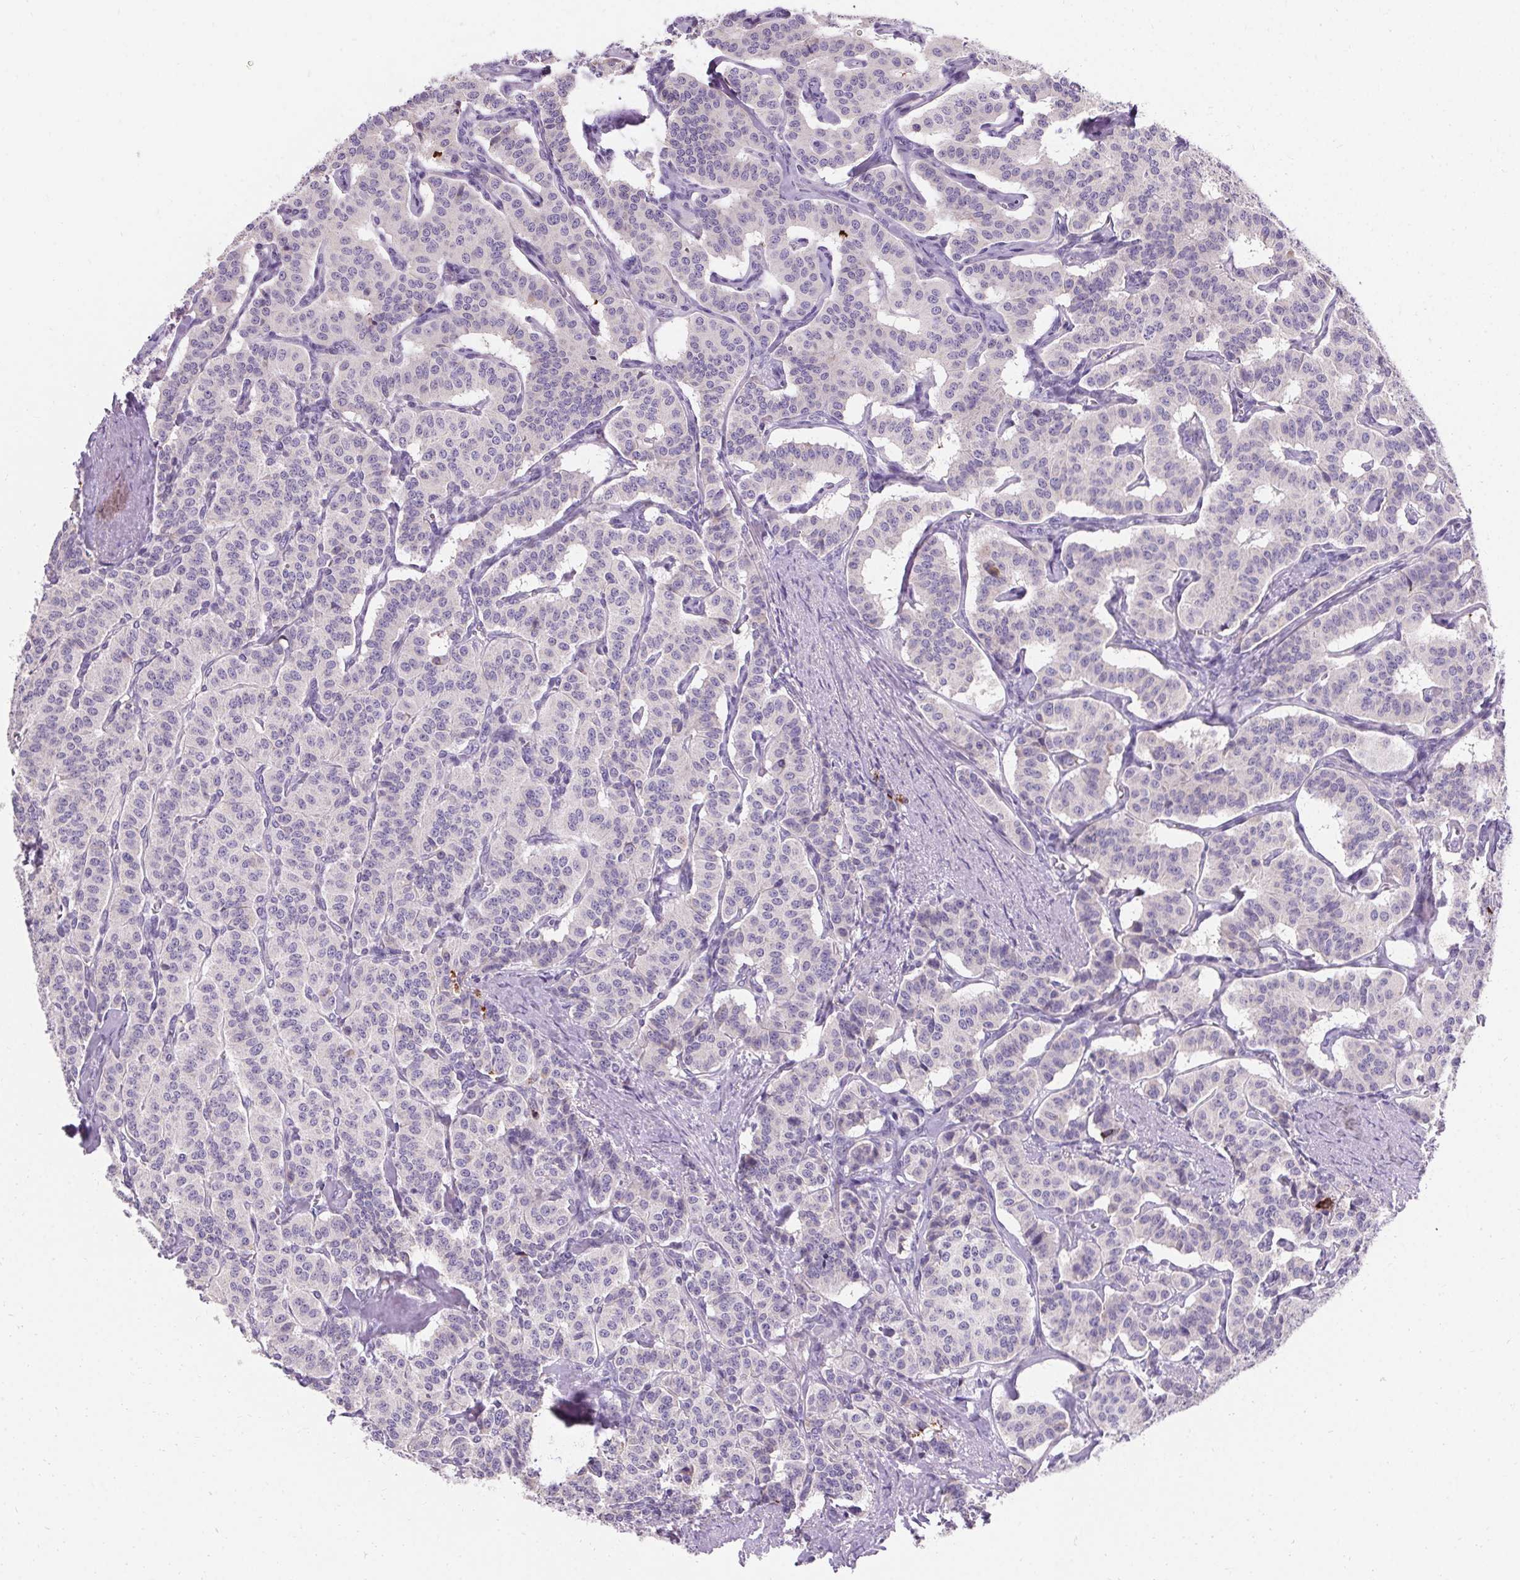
{"staining": {"intensity": "negative", "quantity": "none", "location": "none"}, "tissue": "carcinoid", "cell_type": "Tumor cells", "image_type": "cancer", "snomed": [{"axis": "morphology", "description": "Carcinoid, malignant, NOS"}, {"axis": "topography", "description": "Lung"}], "caption": "High magnification brightfield microscopy of carcinoid (malignant) stained with DAB (3,3'-diaminobenzidine) (brown) and counterstained with hematoxylin (blue): tumor cells show no significant staining.", "gene": "TRIP13", "patient": {"sex": "female", "age": 46}}